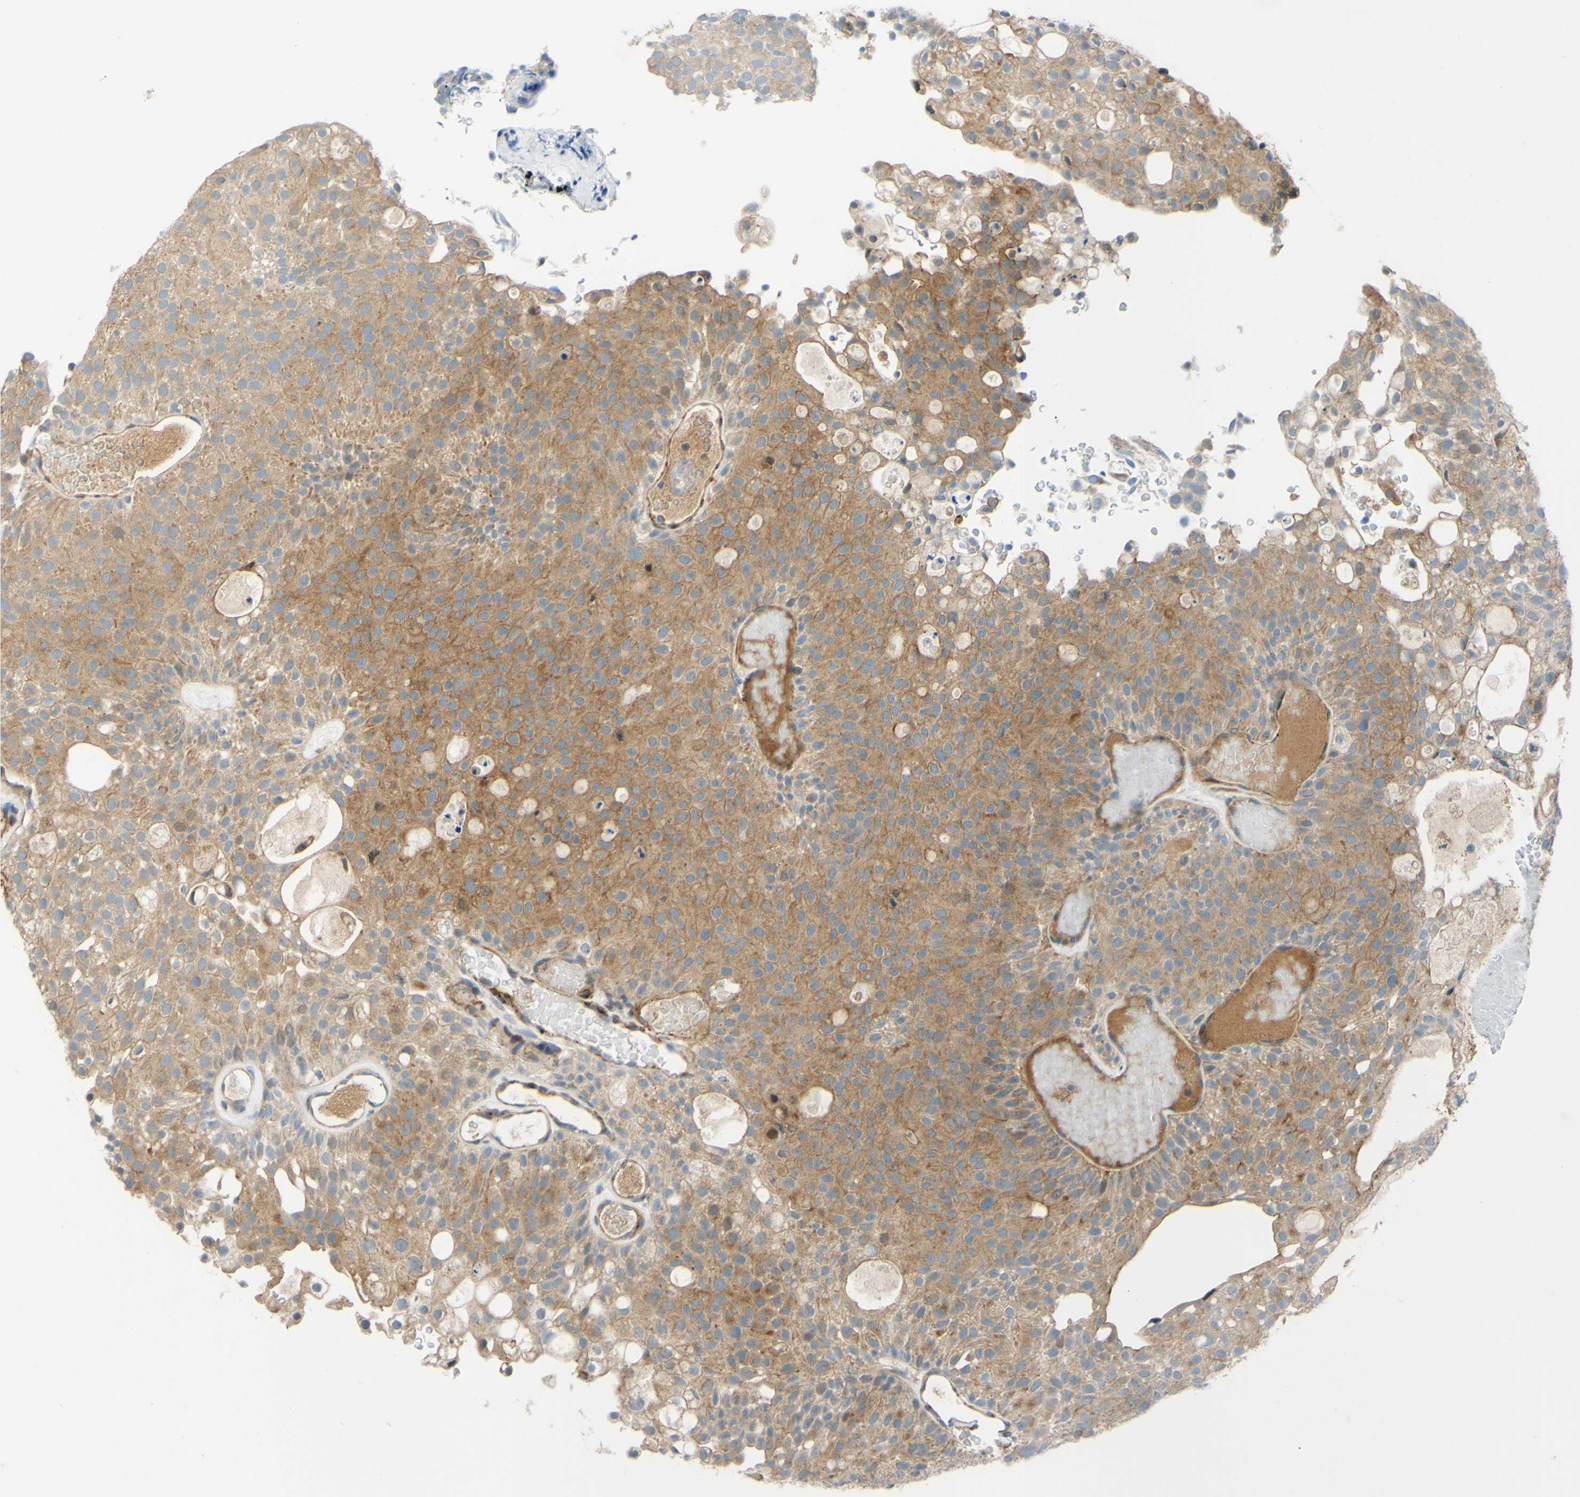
{"staining": {"intensity": "moderate", "quantity": ">75%", "location": "cytoplasmic/membranous"}, "tissue": "urothelial cancer", "cell_type": "Tumor cells", "image_type": "cancer", "snomed": [{"axis": "morphology", "description": "Urothelial carcinoma, Low grade"}, {"axis": "topography", "description": "Urinary bladder"}], "caption": "High-power microscopy captured an immunohistochemistry micrograph of urothelial carcinoma (low-grade), revealing moderate cytoplasmic/membranous staining in about >75% of tumor cells.", "gene": "ARHGAP1", "patient": {"sex": "male", "age": 78}}